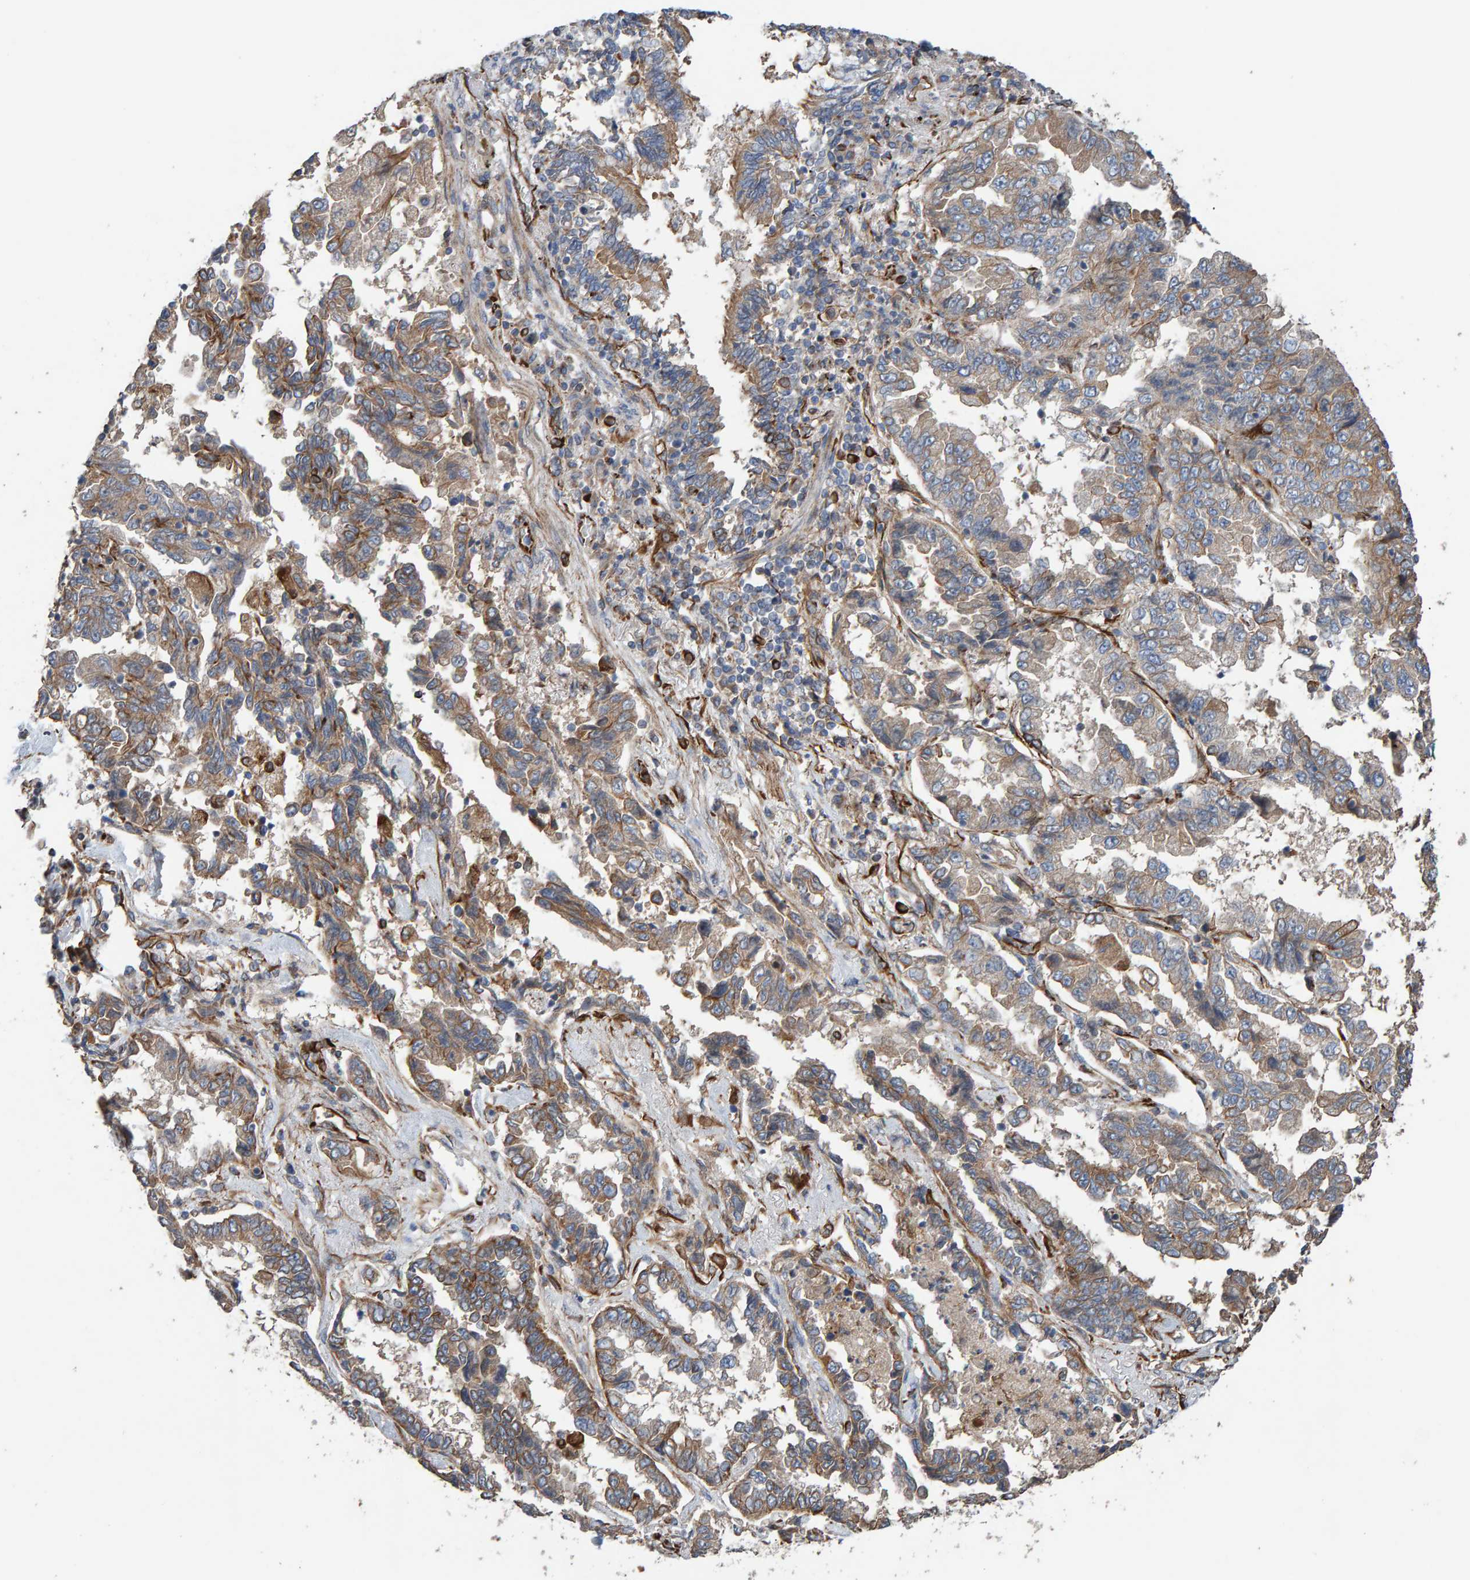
{"staining": {"intensity": "weak", "quantity": ">75%", "location": "cytoplasmic/membranous"}, "tissue": "lung cancer", "cell_type": "Tumor cells", "image_type": "cancer", "snomed": [{"axis": "morphology", "description": "Adenocarcinoma, NOS"}, {"axis": "topography", "description": "Lung"}], "caption": "Weak cytoplasmic/membranous positivity for a protein is present in approximately >75% of tumor cells of lung cancer using immunohistochemistry.", "gene": "ZNF347", "patient": {"sex": "female", "age": 51}}